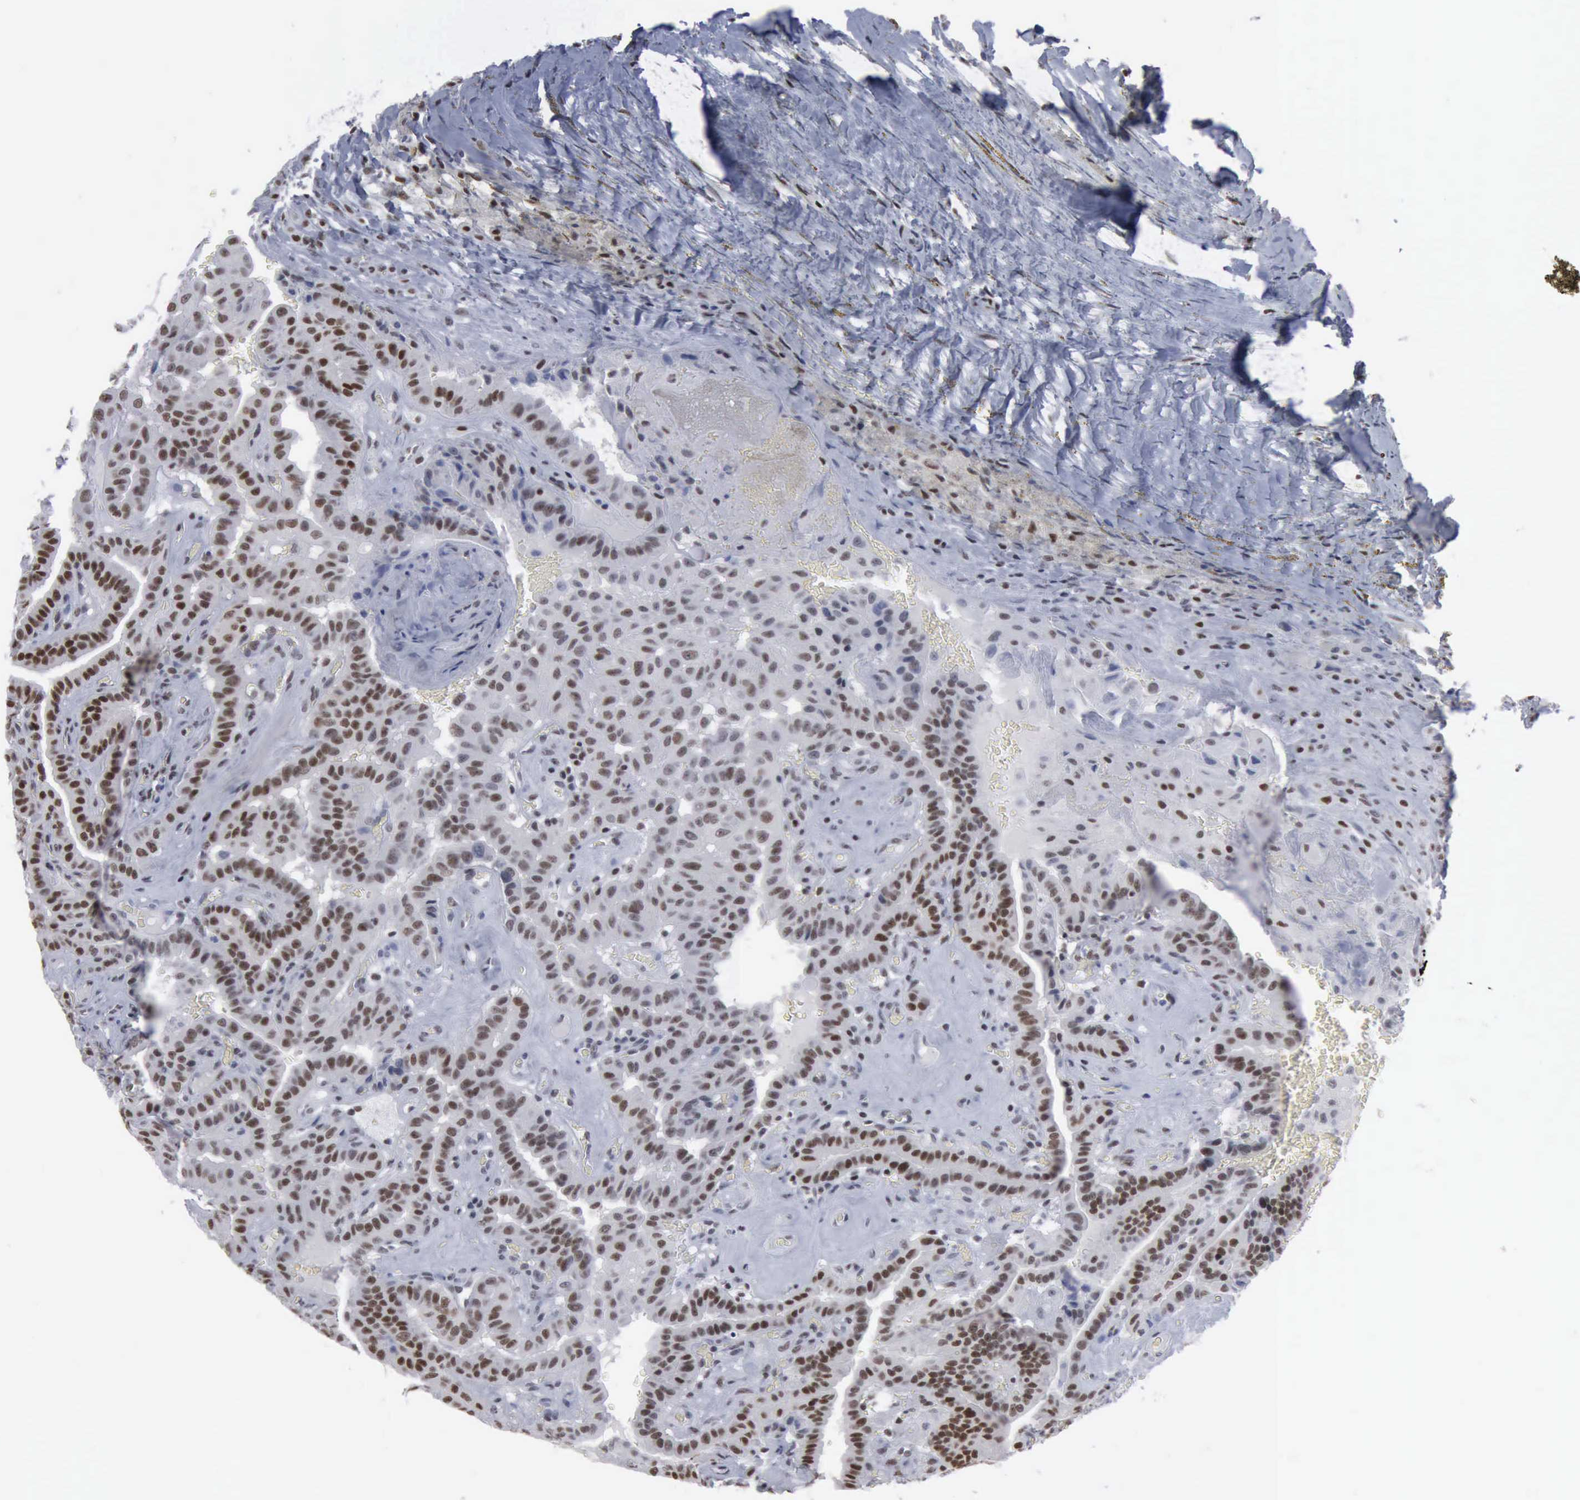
{"staining": {"intensity": "strong", "quantity": ">75%", "location": "nuclear"}, "tissue": "thyroid cancer", "cell_type": "Tumor cells", "image_type": "cancer", "snomed": [{"axis": "morphology", "description": "Papillary adenocarcinoma, NOS"}, {"axis": "topography", "description": "Thyroid gland"}], "caption": "Immunohistochemistry (IHC) micrograph of thyroid cancer (papillary adenocarcinoma) stained for a protein (brown), which exhibits high levels of strong nuclear staining in about >75% of tumor cells.", "gene": "XPA", "patient": {"sex": "male", "age": 87}}